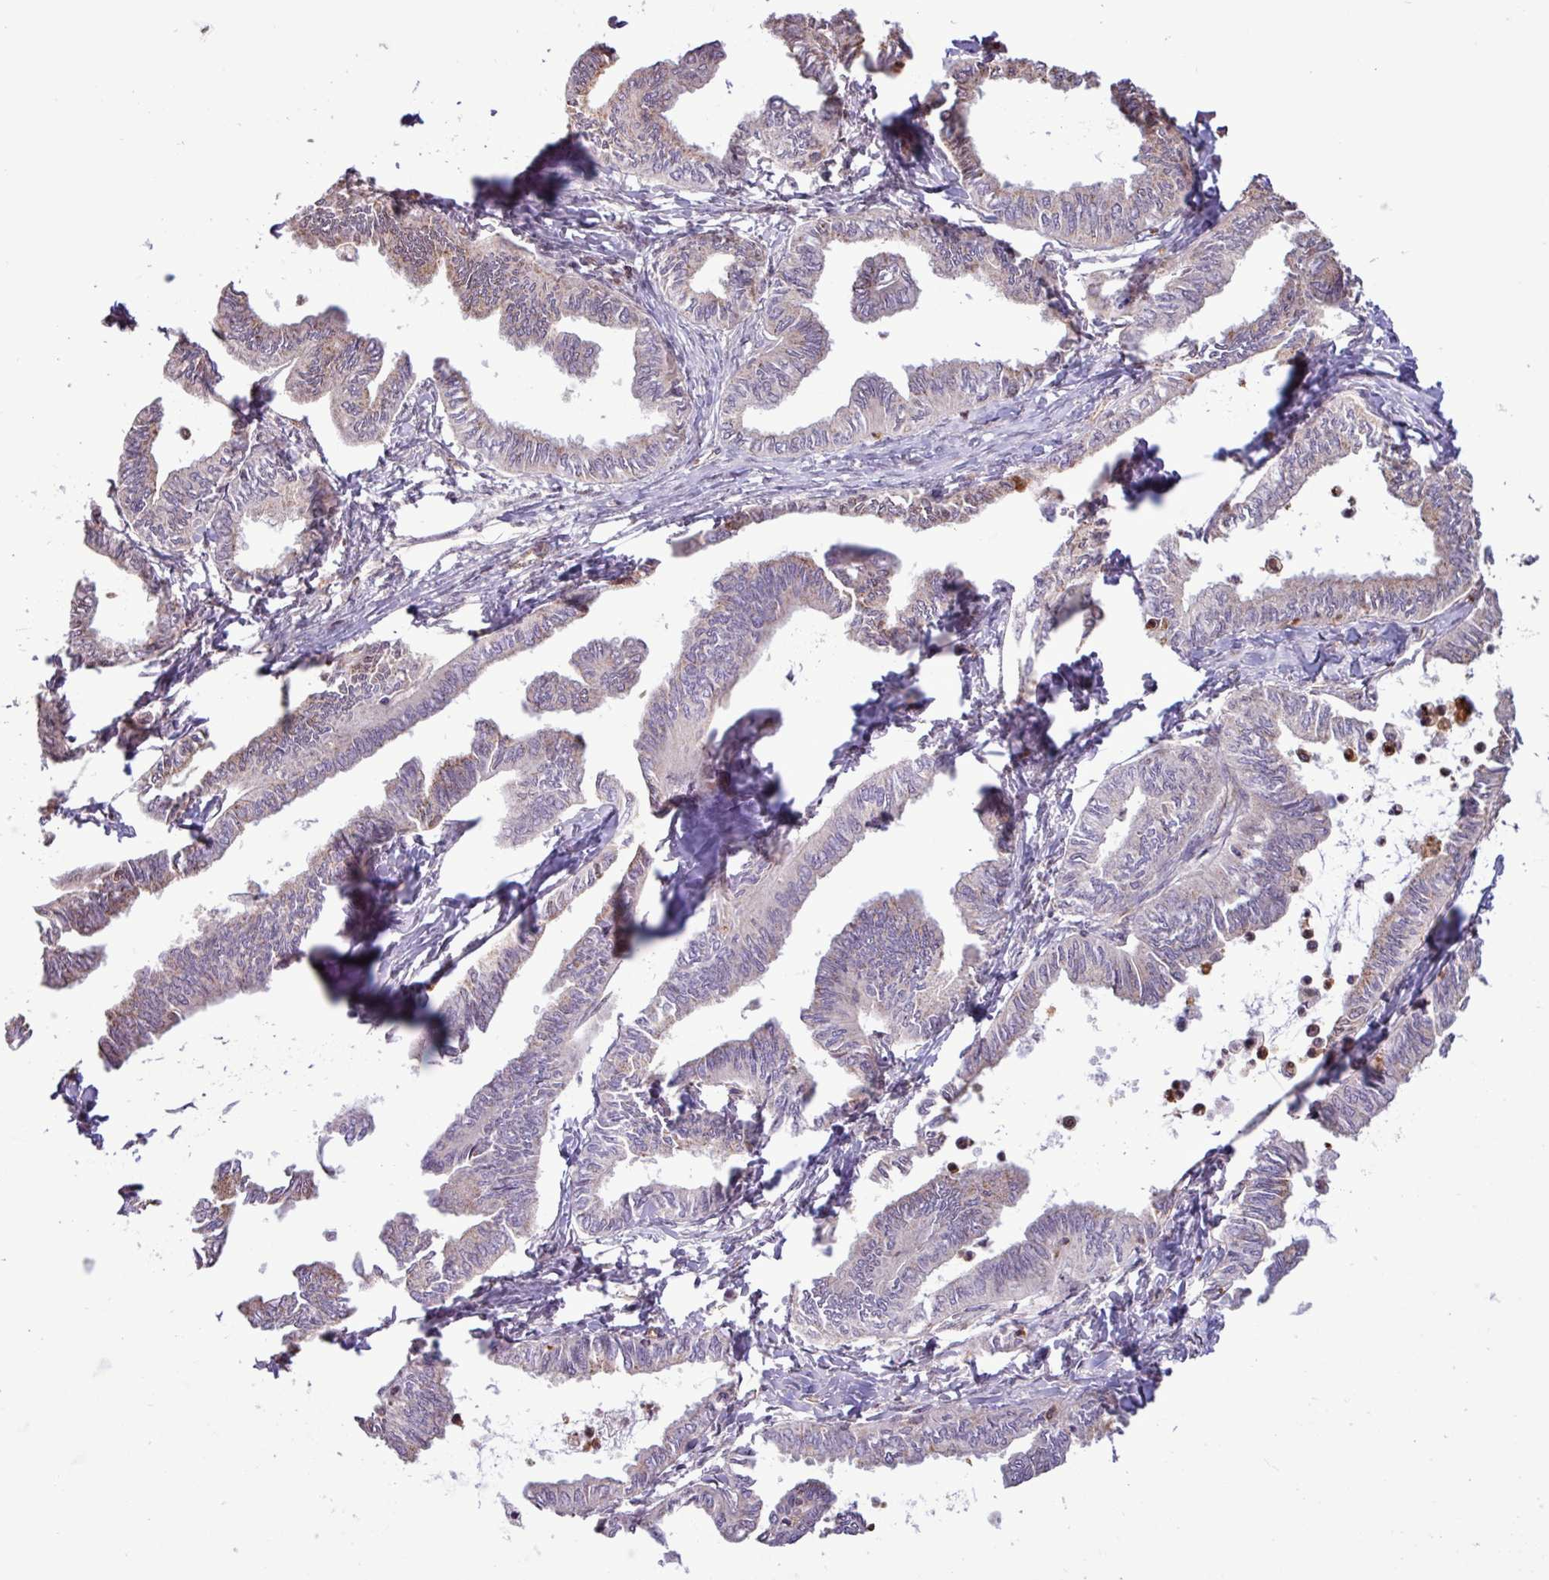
{"staining": {"intensity": "moderate", "quantity": "<25%", "location": "cytoplasmic/membranous"}, "tissue": "ovarian cancer", "cell_type": "Tumor cells", "image_type": "cancer", "snomed": [{"axis": "morphology", "description": "Carcinoma, endometroid"}, {"axis": "topography", "description": "Ovary"}], "caption": "An image of human ovarian endometroid carcinoma stained for a protein exhibits moderate cytoplasmic/membranous brown staining in tumor cells. The protein is stained brown, and the nuclei are stained in blue (DAB IHC with brightfield microscopy, high magnification).", "gene": "CHST11", "patient": {"sex": "female", "age": 70}}